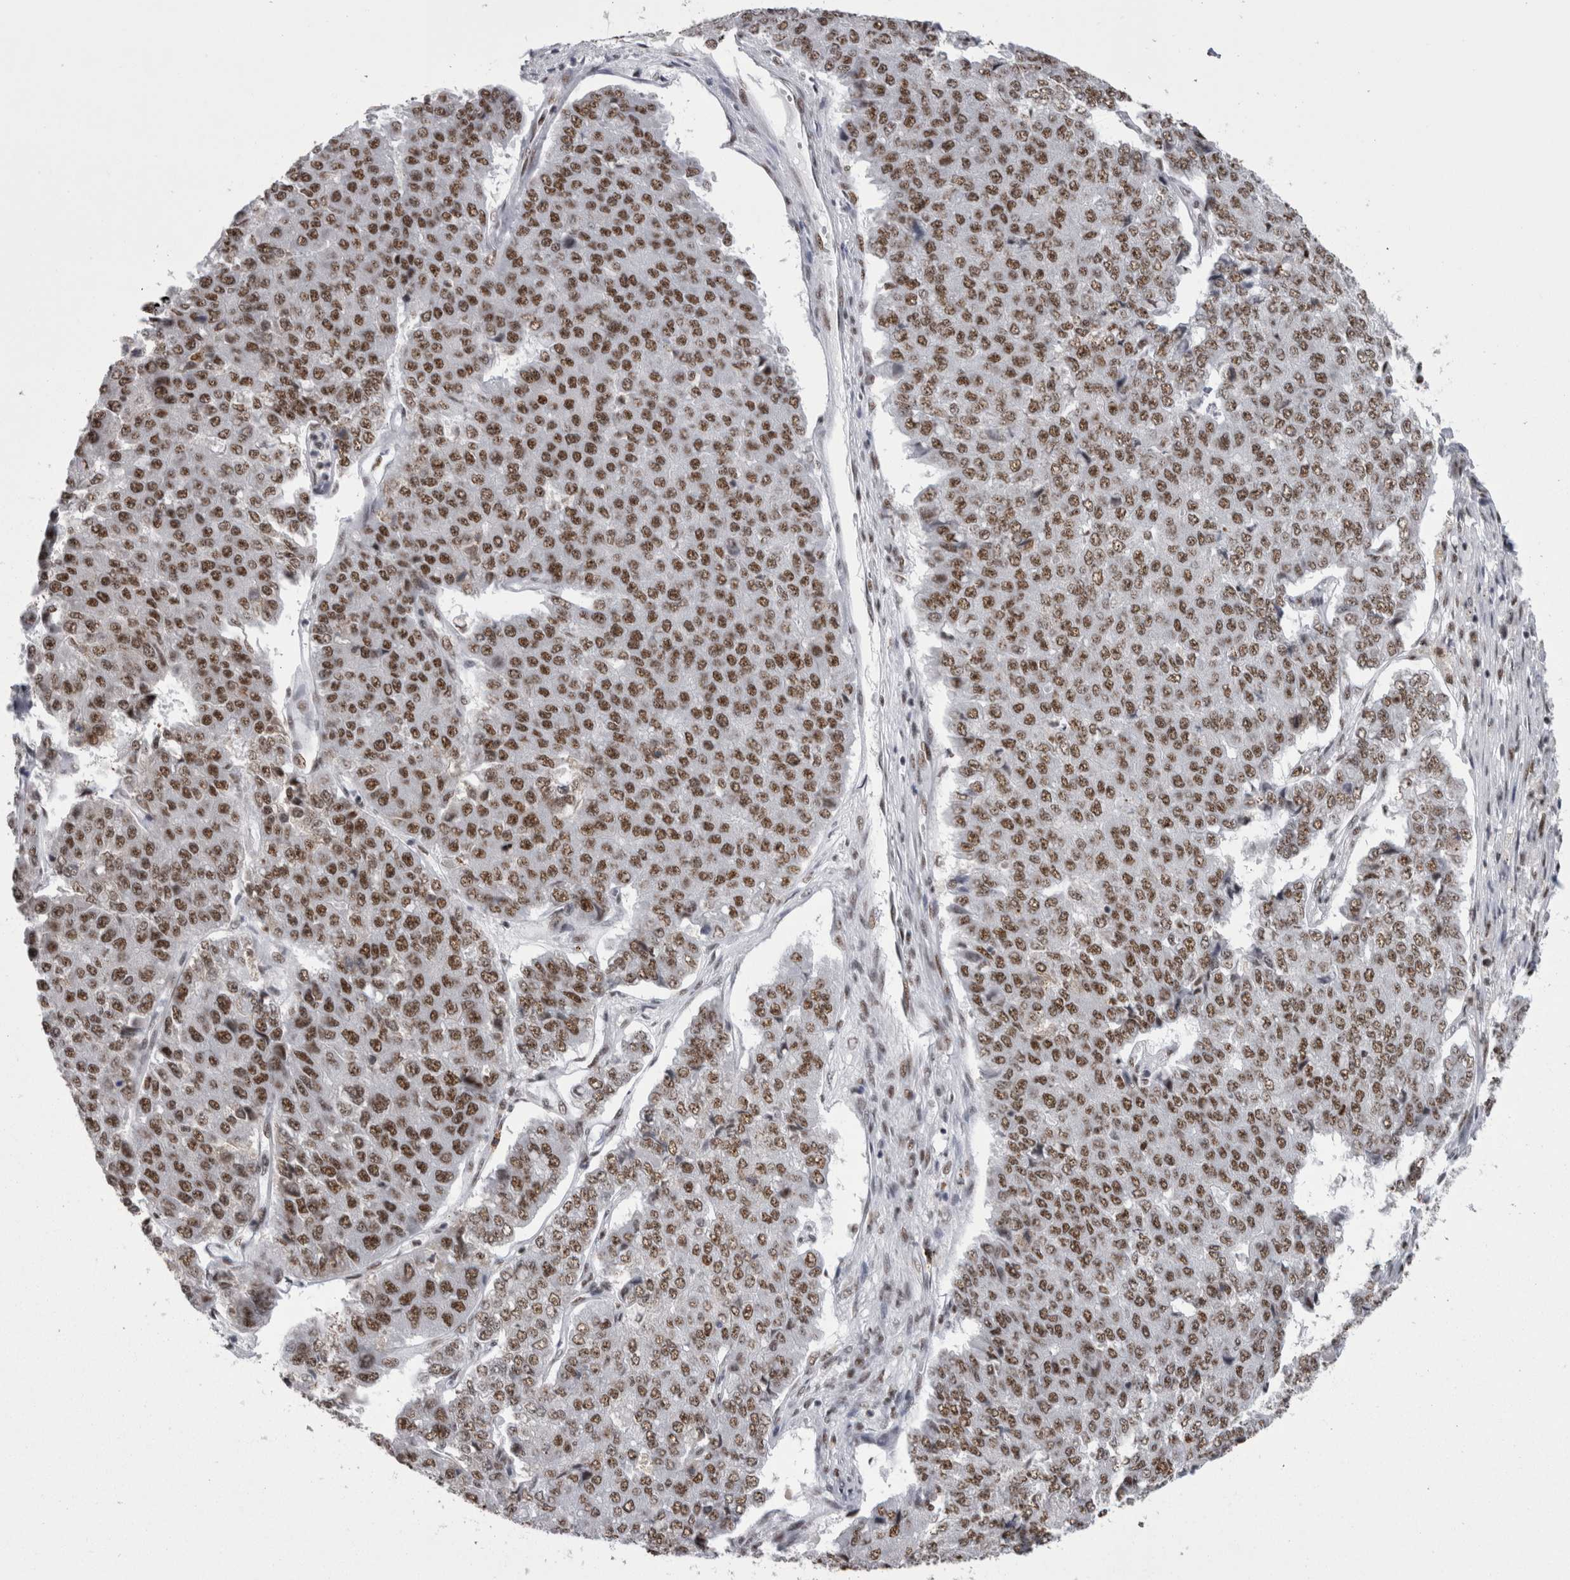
{"staining": {"intensity": "moderate", "quantity": ">75%", "location": "nuclear"}, "tissue": "pancreatic cancer", "cell_type": "Tumor cells", "image_type": "cancer", "snomed": [{"axis": "morphology", "description": "Adenocarcinoma, NOS"}, {"axis": "topography", "description": "Pancreas"}], "caption": "Pancreatic cancer (adenocarcinoma) stained for a protein (brown) shows moderate nuclear positive staining in approximately >75% of tumor cells.", "gene": "SNRNP40", "patient": {"sex": "male", "age": 50}}